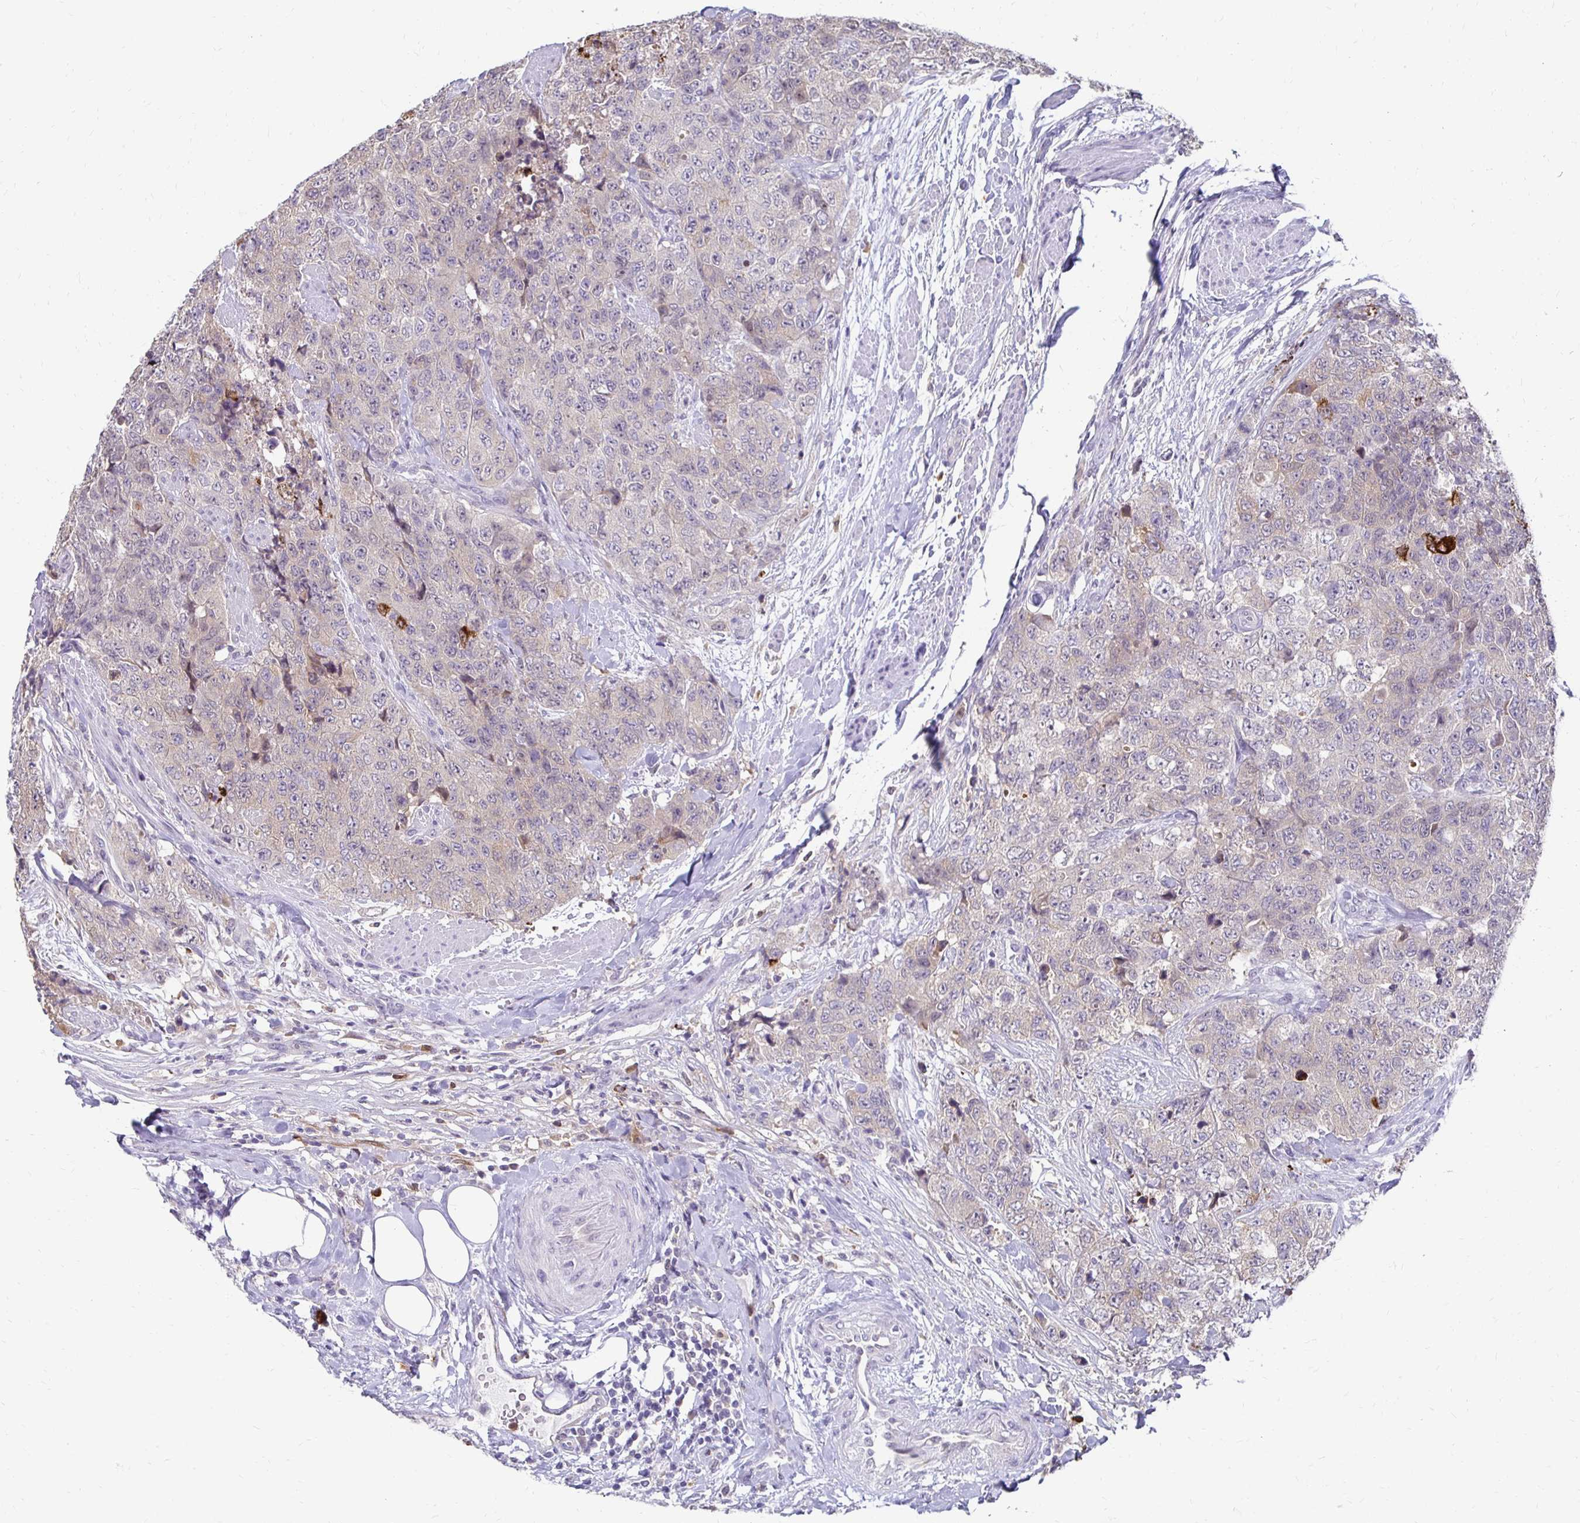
{"staining": {"intensity": "negative", "quantity": "none", "location": "none"}, "tissue": "urothelial cancer", "cell_type": "Tumor cells", "image_type": "cancer", "snomed": [{"axis": "morphology", "description": "Urothelial carcinoma, High grade"}, {"axis": "topography", "description": "Urinary bladder"}], "caption": "A histopathology image of human urothelial carcinoma (high-grade) is negative for staining in tumor cells.", "gene": "PADI2", "patient": {"sex": "female", "age": 78}}